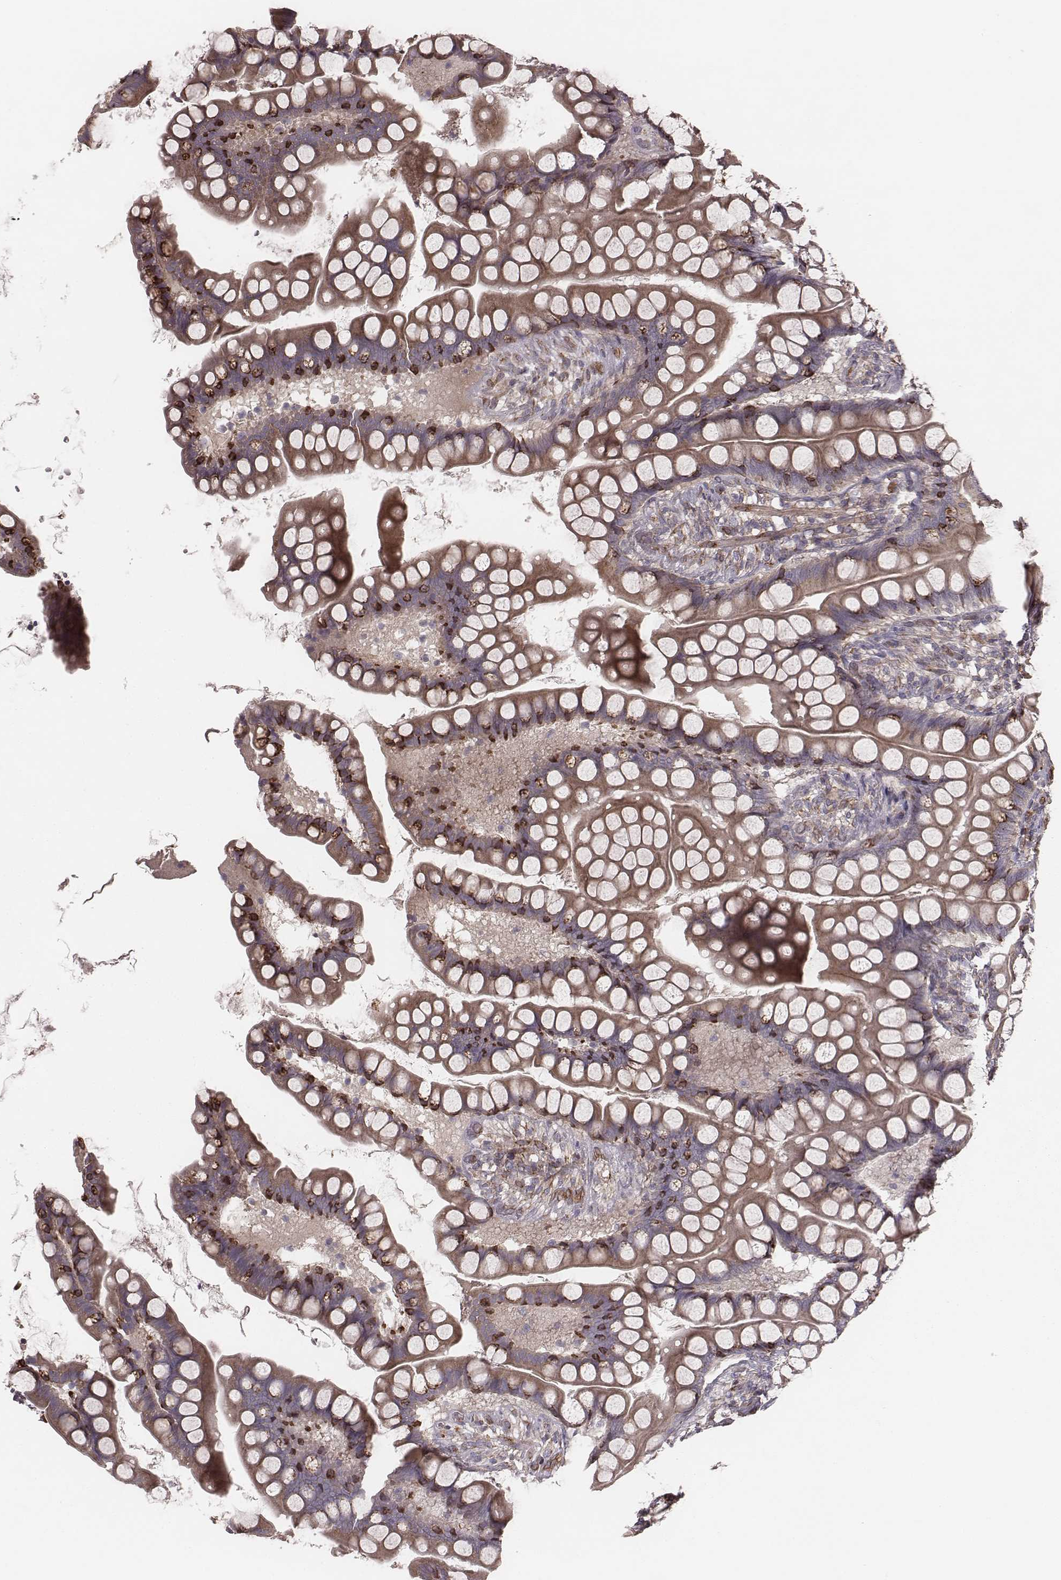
{"staining": {"intensity": "strong", "quantity": "<25%", "location": "cytoplasmic/membranous"}, "tissue": "small intestine", "cell_type": "Glandular cells", "image_type": "normal", "snomed": [{"axis": "morphology", "description": "Normal tissue, NOS"}, {"axis": "topography", "description": "Small intestine"}], "caption": "Small intestine was stained to show a protein in brown. There is medium levels of strong cytoplasmic/membranous expression in approximately <25% of glandular cells. The protein of interest is stained brown, and the nuclei are stained in blue (DAB (3,3'-diaminobenzidine) IHC with brightfield microscopy, high magnification).", "gene": "PALMD", "patient": {"sex": "male", "age": 70}}